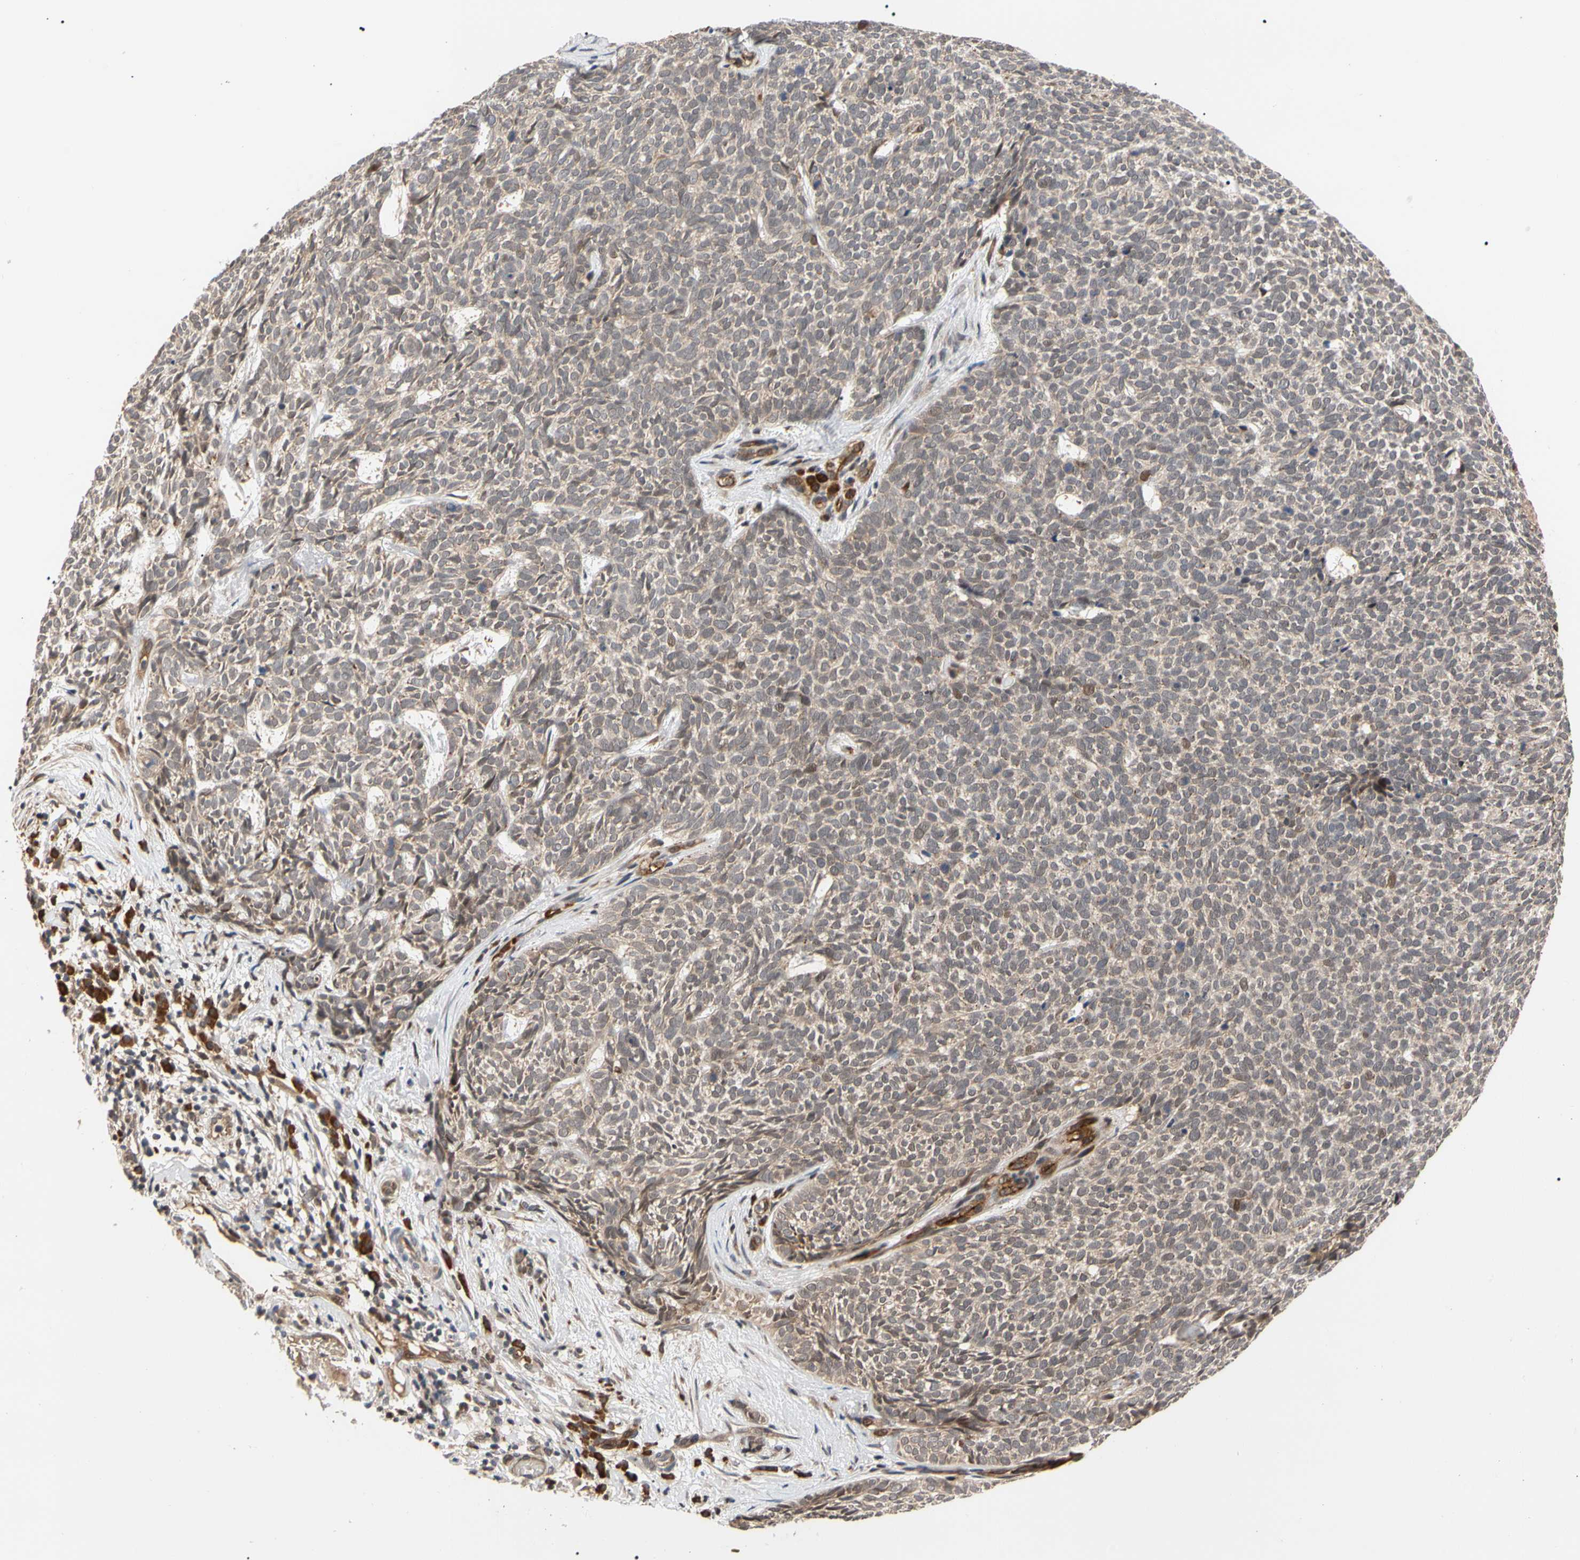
{"staining": {"intensity": "weak", "quantity": "25%-75%", "location": "cytoplasmic/membranous"}, "tissue": "skin cancer", "cell_type": "Tumor cells", "image_type": "cancer", "snomed": [{"axis": "morphology", "description": "Basal cell carcinoma"}, {"axis": "topography", "description": "Skin"}], "caption": "Immunohistochemical staining of basal cell carcinoma (skin) displays low levels of weak cytoplasmic/membranous positivity in about 25%-75% of tumor cells.", "gene": "CYTIP", "patient": {"sex": "female", "age": 84}}